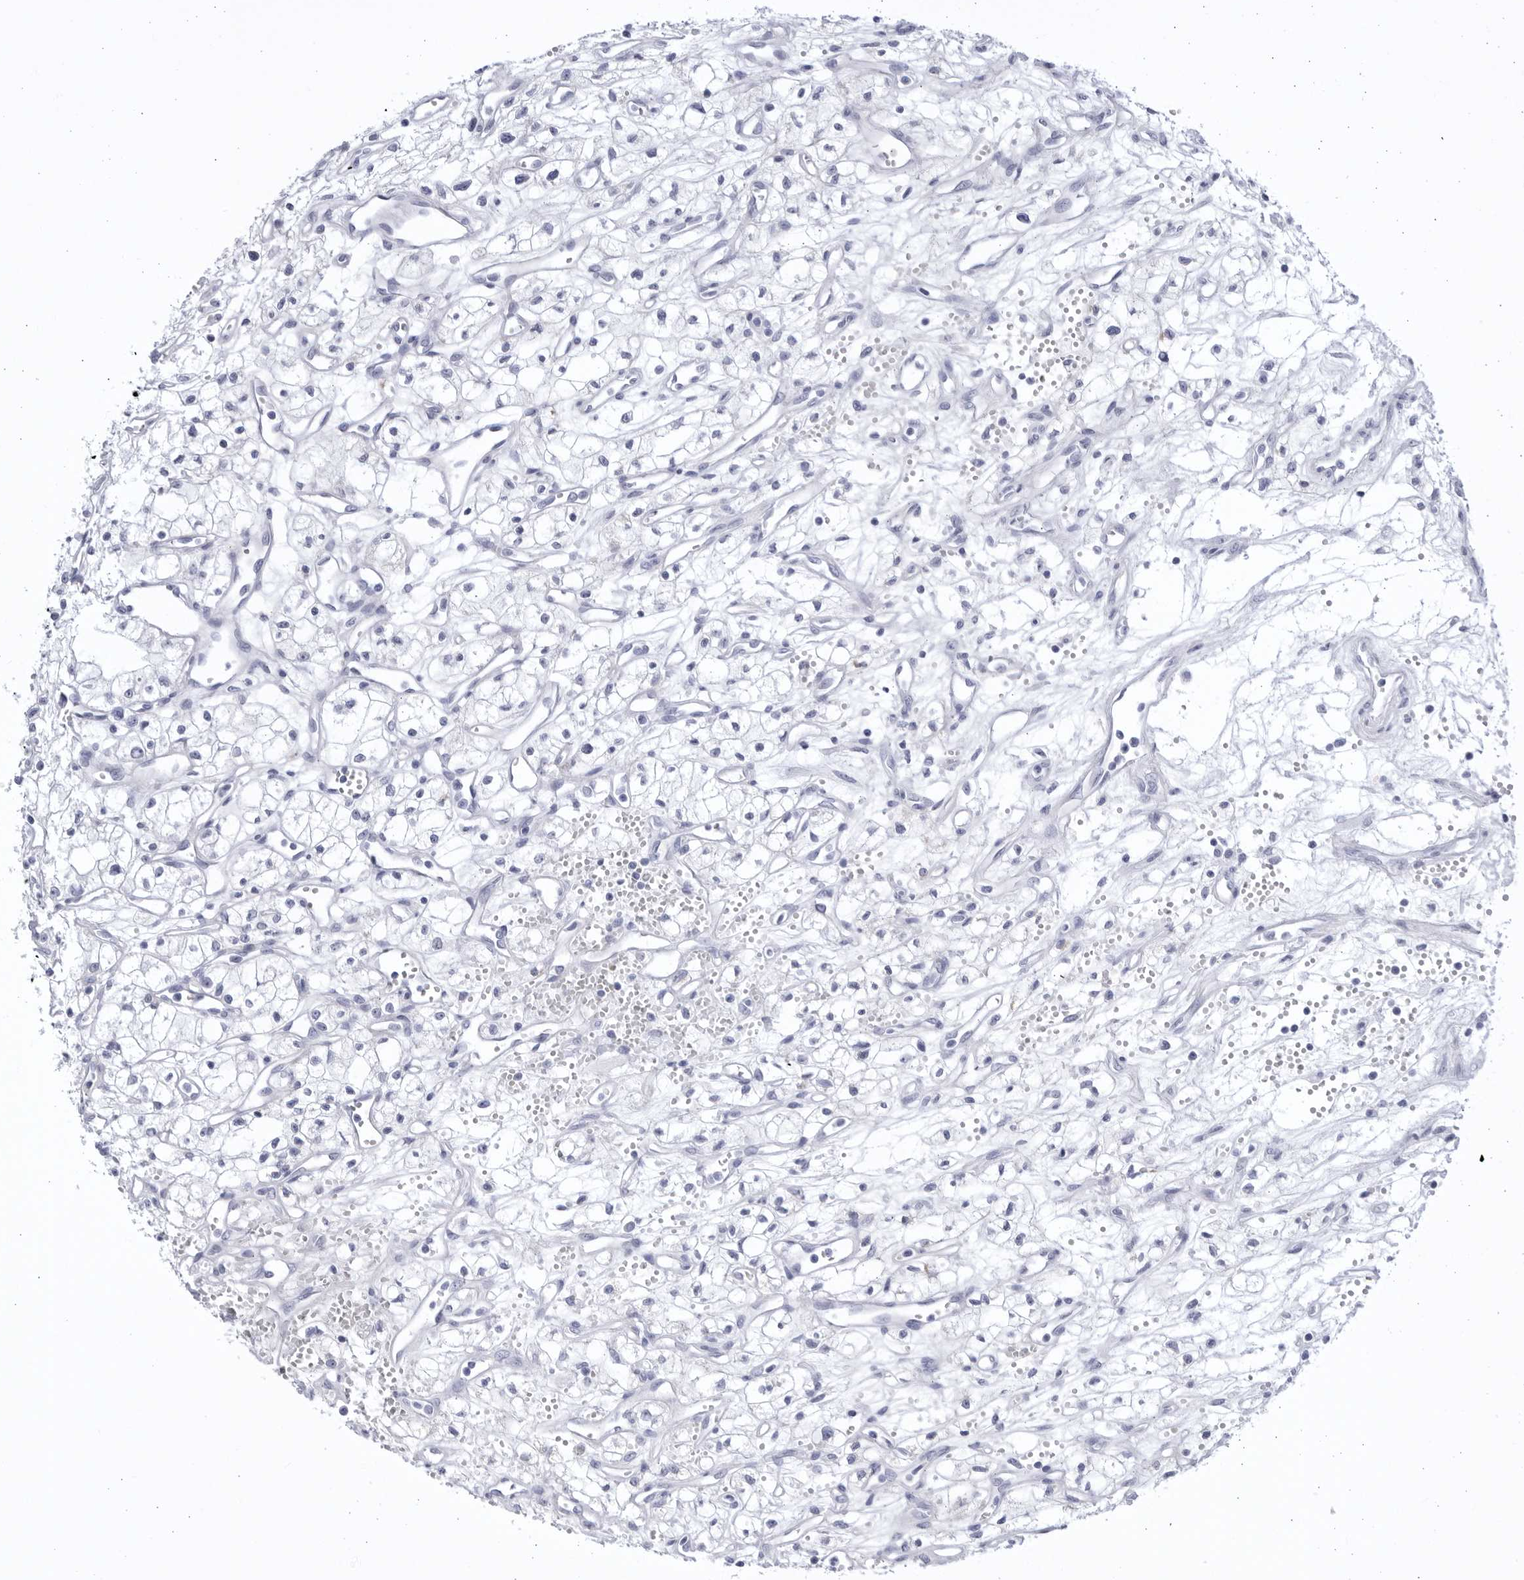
{"staining": {"intensity": "negative", "quantity": "none", "location": "none"}, "tissue": "renal cancer", "cell_type": "Tumor cells", "image_type": "cancer", "snomed": [{"axis": "morphology", "description": "Adenocarcinoma, NOS"}, {"axis": "topography", "description": "Kidney"}], "caption": "Renal cancer (adenocarcinoma) was stained to show a protein in brown. There is no significant staining in tumor cells. (DAB IHC visualized using brightfield microscopy, high magnification).", "gene": "CCDC181", "patient": {"sex": "male", "age": 59}}